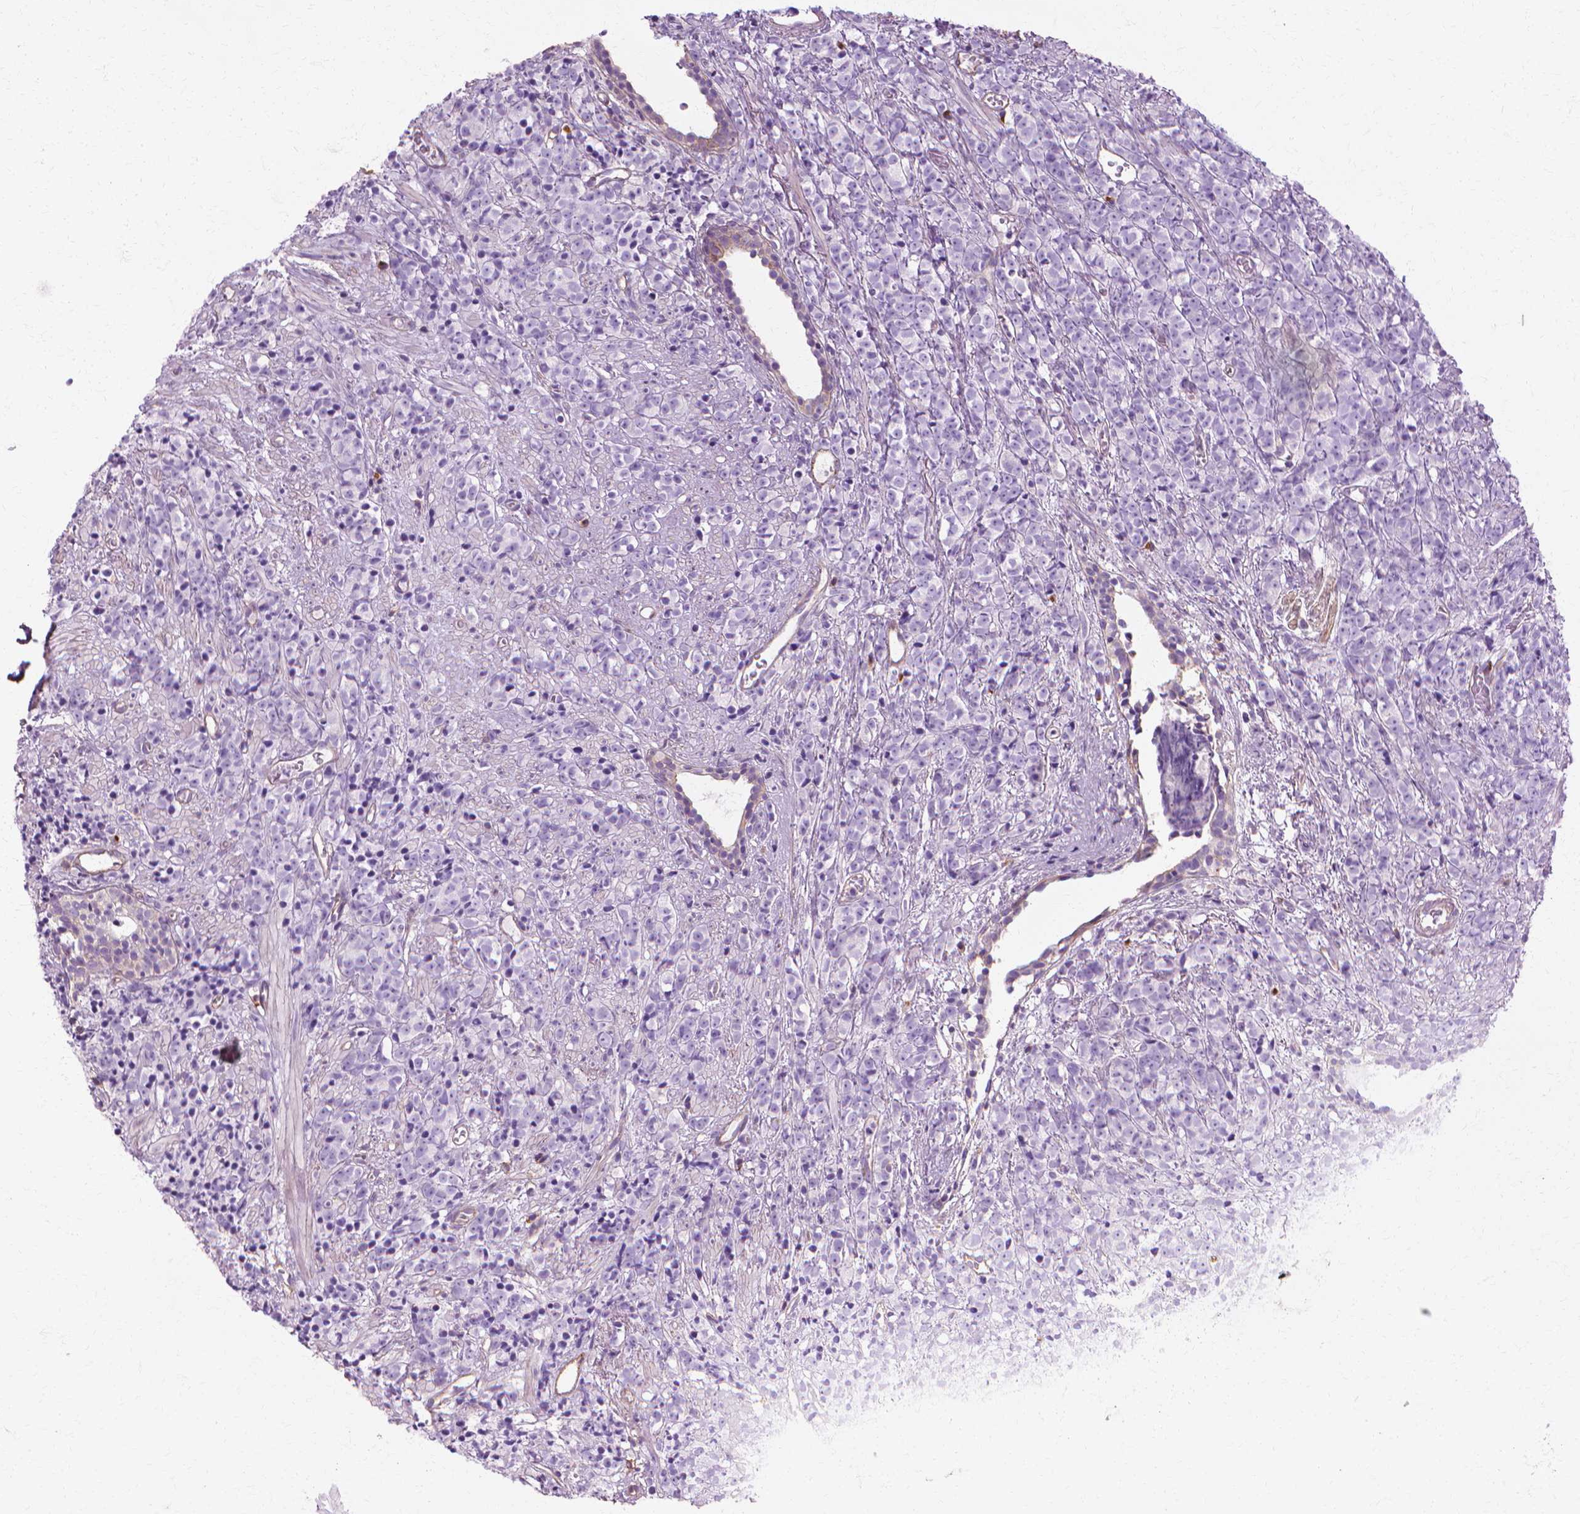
{"staining": {"intensity": "negative", "quantity": "none", "location": "none"}, "tissue": "prostate cancer", "cell_type": "Tumor cells", "image_type": "cancer", "snomed": [{"axis": "morphology", "description": "Adenocarcinoma, High grade"}, {"axis": "topography", "description": "Prostate"}], "caption": "This histopathology image is of prostate cancer stained with immunohistochemistry (IHC) to label a protein in brown with the nuclei are counter-stained blue. There is no positivity in tumor cells.", "gene": "CFAP157", "patient": {"sex": "male", "age": 81}}